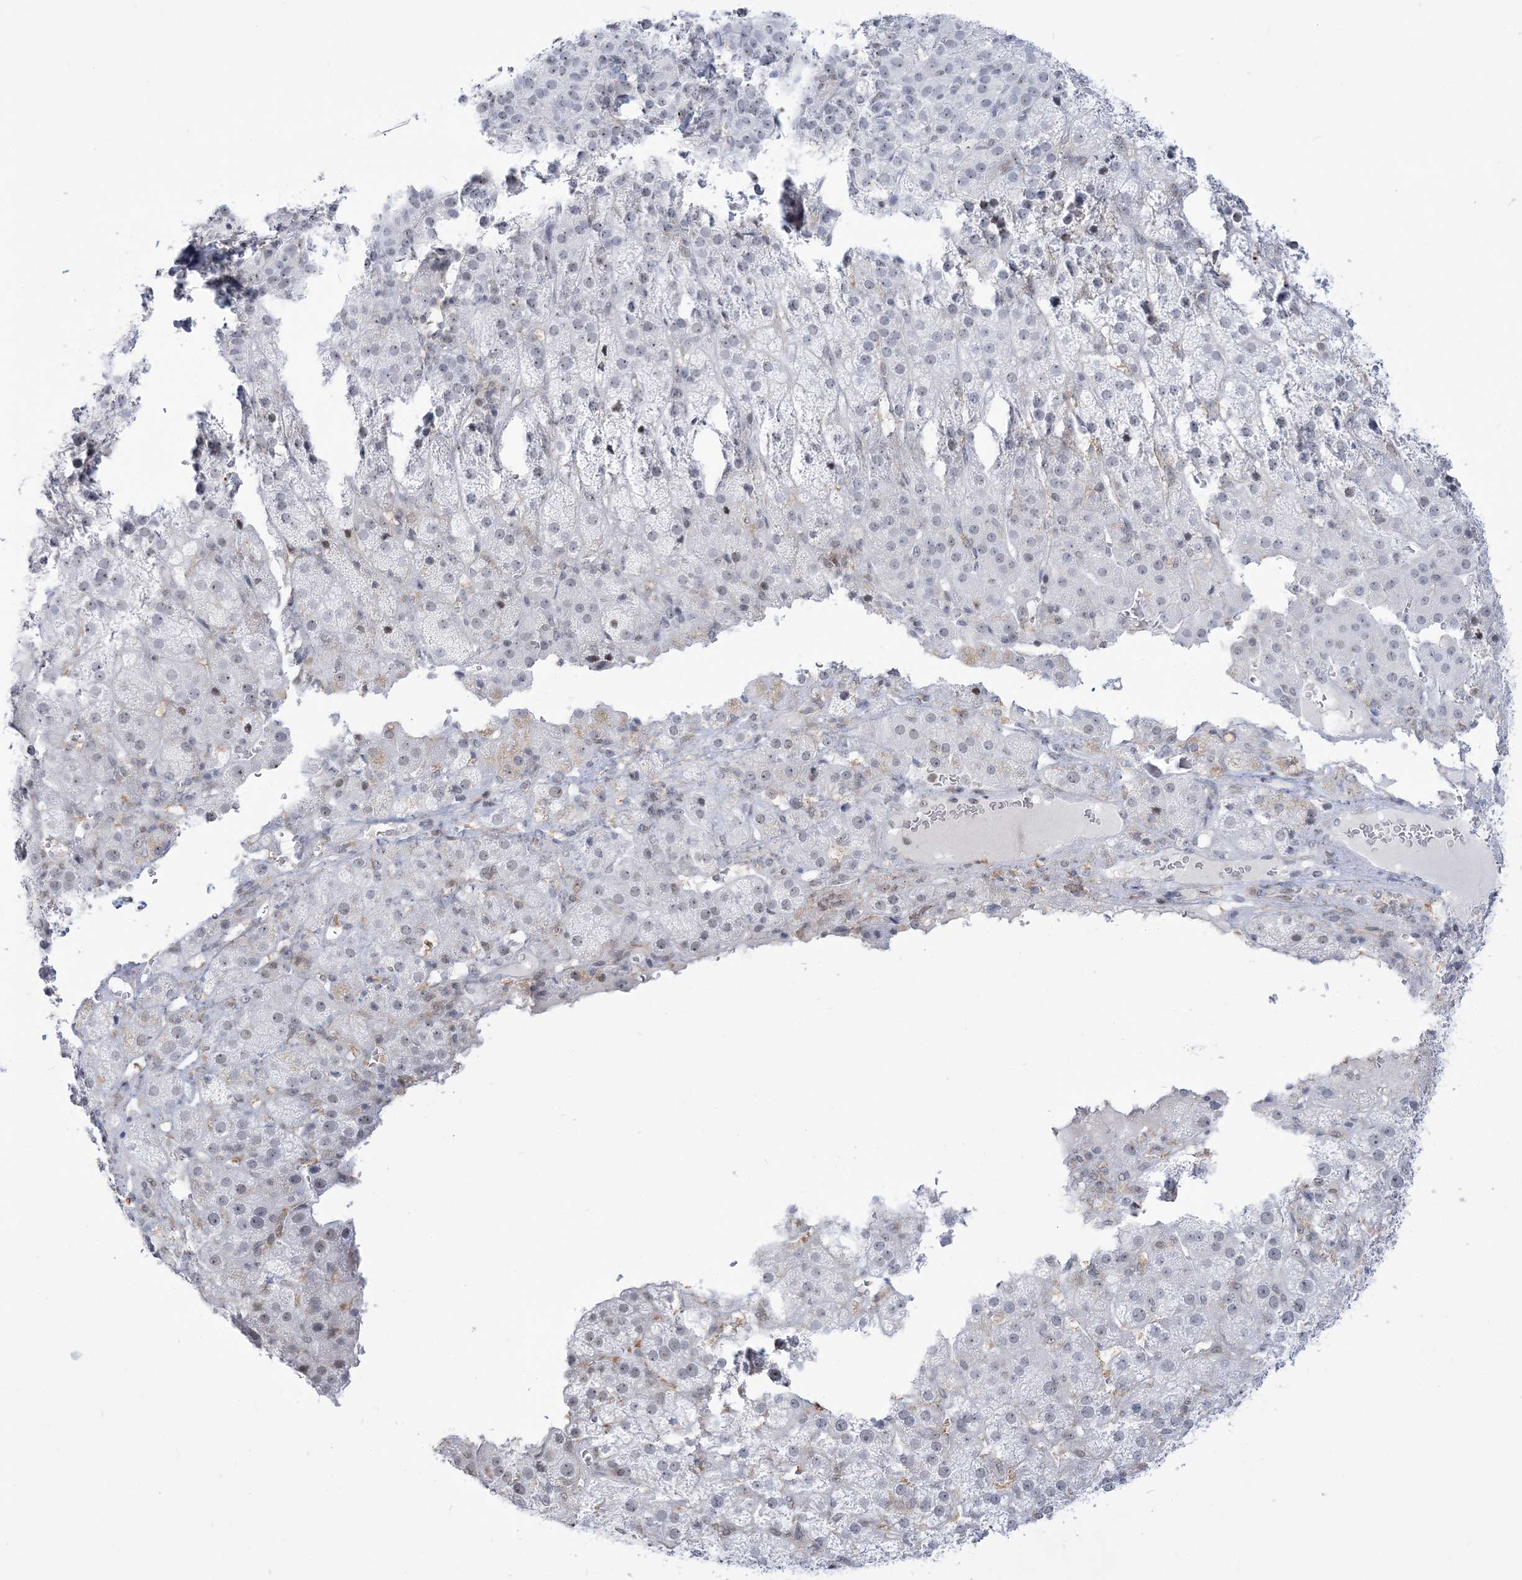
{"staining": {"intensity": "negative", "quantity": "none", "location": "none"}, "tissue": "adrenal gland", "cell_type": "Glandular cells", "image_type": "normal", "snomed": [{"axis": "morphology", "description": "Normal tissue, NOS"}, {"axis": "topography", "description": "Adrenal gland"}], "caption": "Glandular cells are negative for protein expression in normal human adrenal gland. (DAB IHC, high magnification).", "gene": "DDX21", "patient": {"sex": "female", "age": 57}}